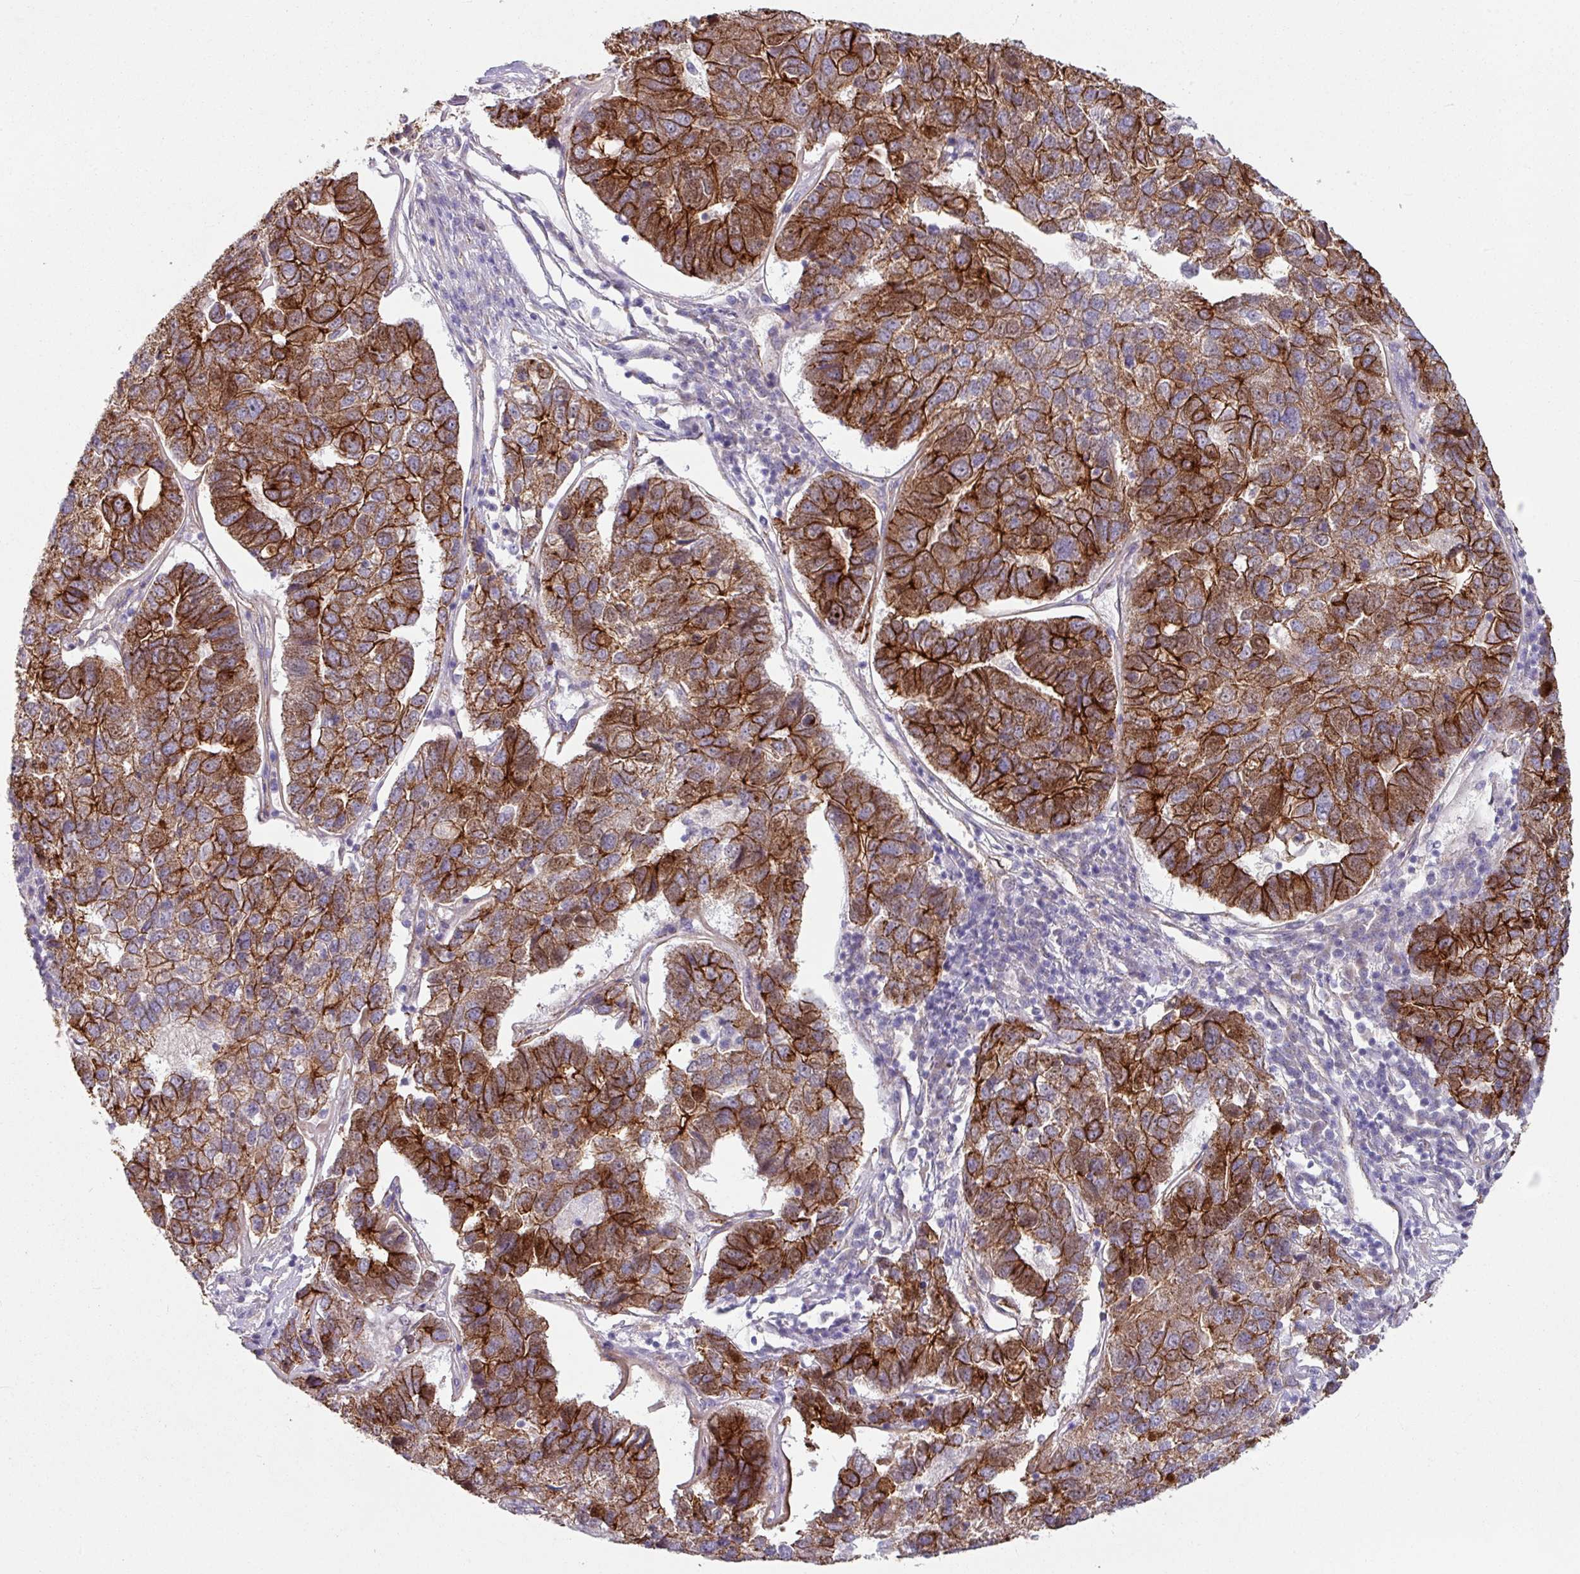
{"staining": {"intensity": "strong", "quantity": ">75%", "location": "cytoplasmic/membranous"}, "tissue": "pancreatic cancer", "cell_type": "Tumor cells", "image_type": "cancer", "snomed": [{"axis": "morphology", "description": "Adenocarcinoma, NOS"}, {"axis": "topography", "description": "Pancreas"}], "caption": "Immunohistochemical staining of pancreatic cancer (adenocarcinoma) reveals high levels of strong cytoplasmic/membranous protein positivity in about >75% of tumor cells. The staining is performed using DAB brown chromogen to label protein expression. The nuclei are counter-stained blue using hematoxylin.", "gene": "JUP", "patient": {"sex": "female", "age": 61}}